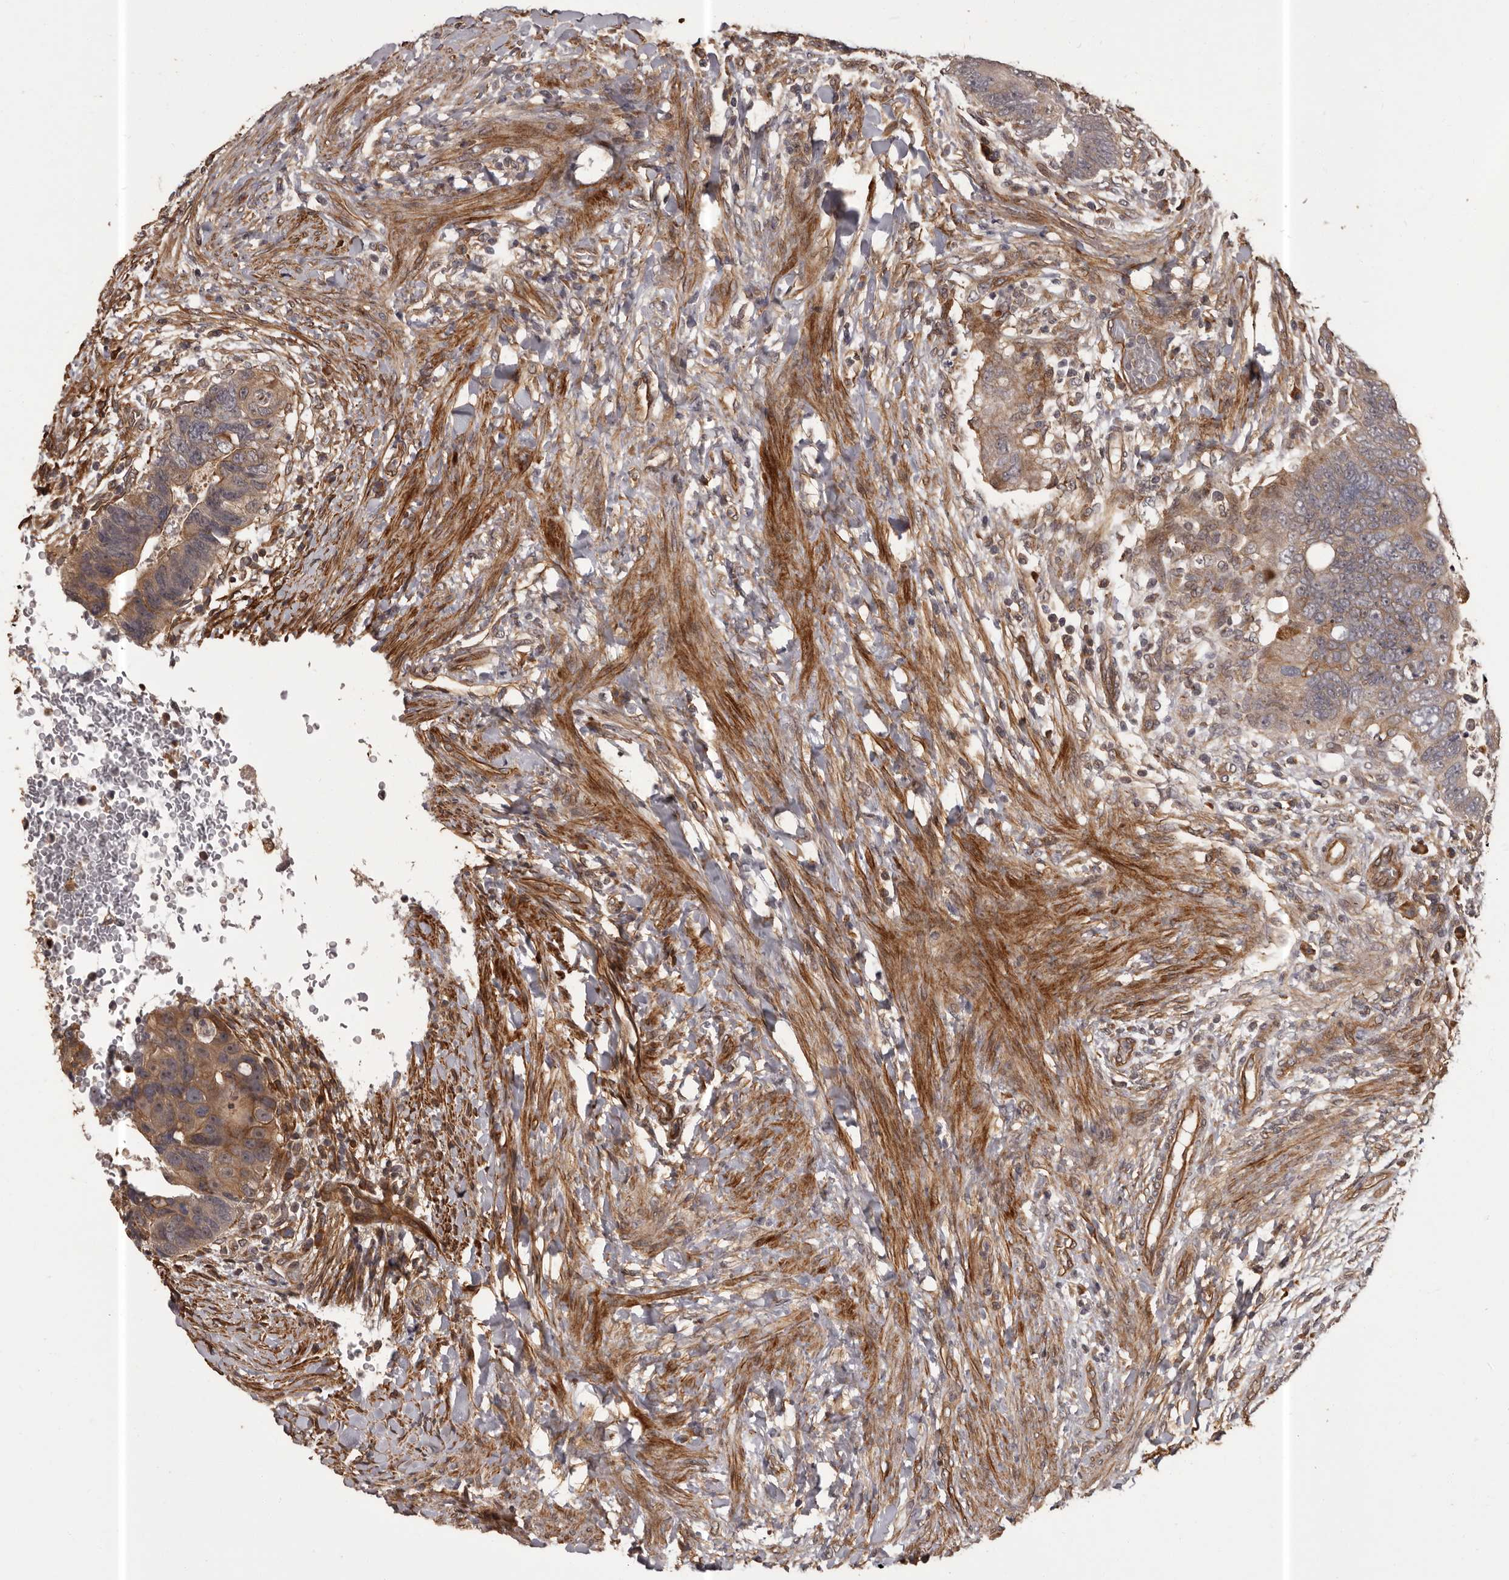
{"staining": {"intensity": "weak", "quantity": ">75%", "location": "cytoplasmic/membranous"}, "tissue": "colorectal cancer", "cell_type": "Tumor cells", "image_type": "cancer", "snomed": [{"axis": "morphology", "description": "Adenocarcinoma, NOS"}, {"axis": "topography", "description": "Rectum"}], "caption": "Adenocarcinoma (colorectal) was stained to show a protein in brown. There is low levels of weak cytoplasmic/membranous expression in approximately >75% of tumor cells. The staining was performed using DAB (3,3'-diaminobenzidine) to visualize the protein expression in brown, while the nuclei were stained in blue with hematoxylin (Magnification: 20x).", "gene": "SLITRK6", "patient": {"sex": "male", "age": 59}}